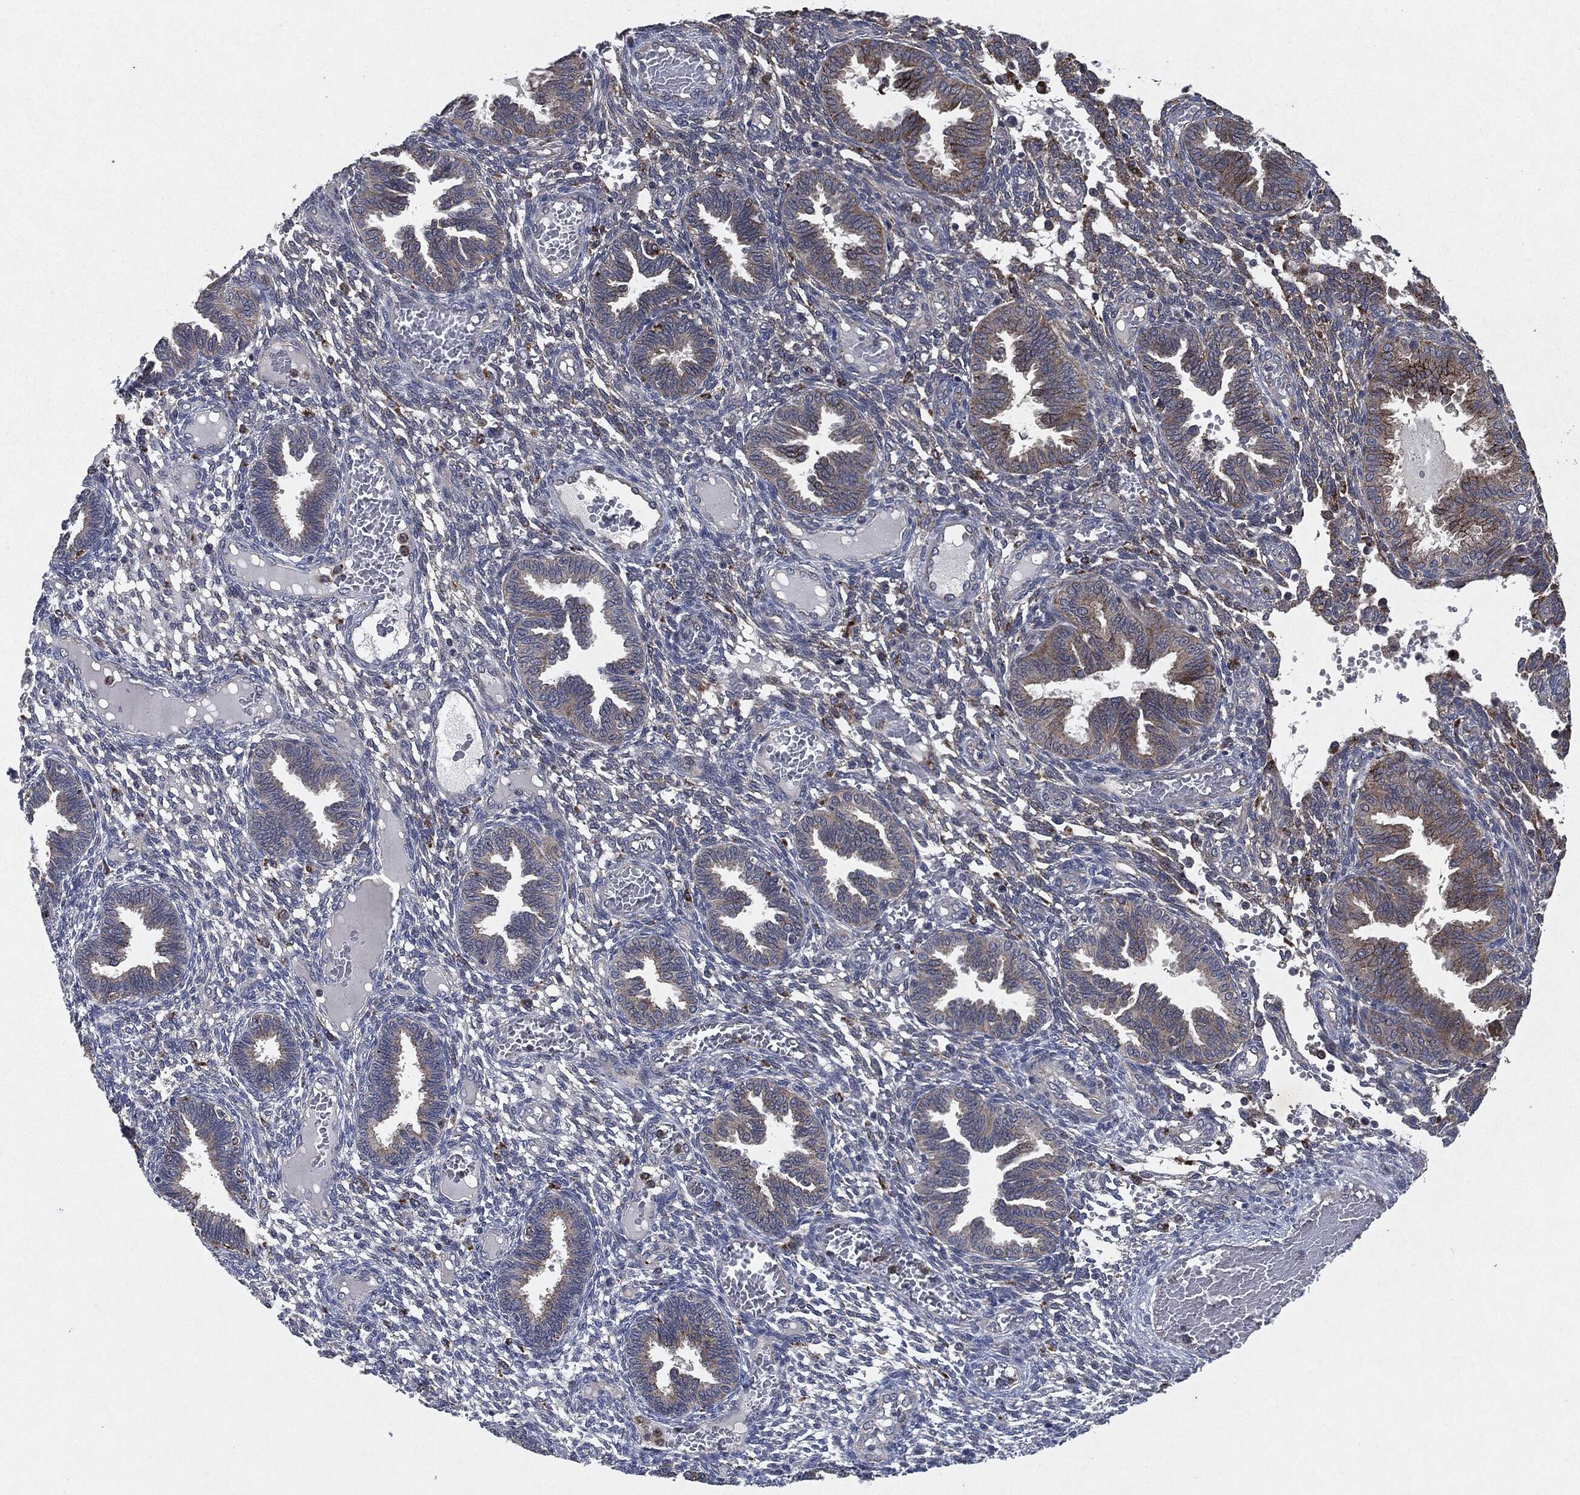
{"staining": {"intensity": "negative", "quantity": "none", "location": "none"}, "tissue": "endometrium", "cell_type": "Cells in endometrial stroma", "image_type": "normal", "snomed": [{"axis": "morphology", "description": "Normal tissue, NOS"}, {"axis": "topography", "description": "Endometrium"}], "caption": "This is a micrograph of immunohistochemistry staining of unremarkable endometrium, which shows no positivity in cells in endometrial stroma.", "gene": "SLC31A2", "patient": {"sex": "female", "age": 42}}